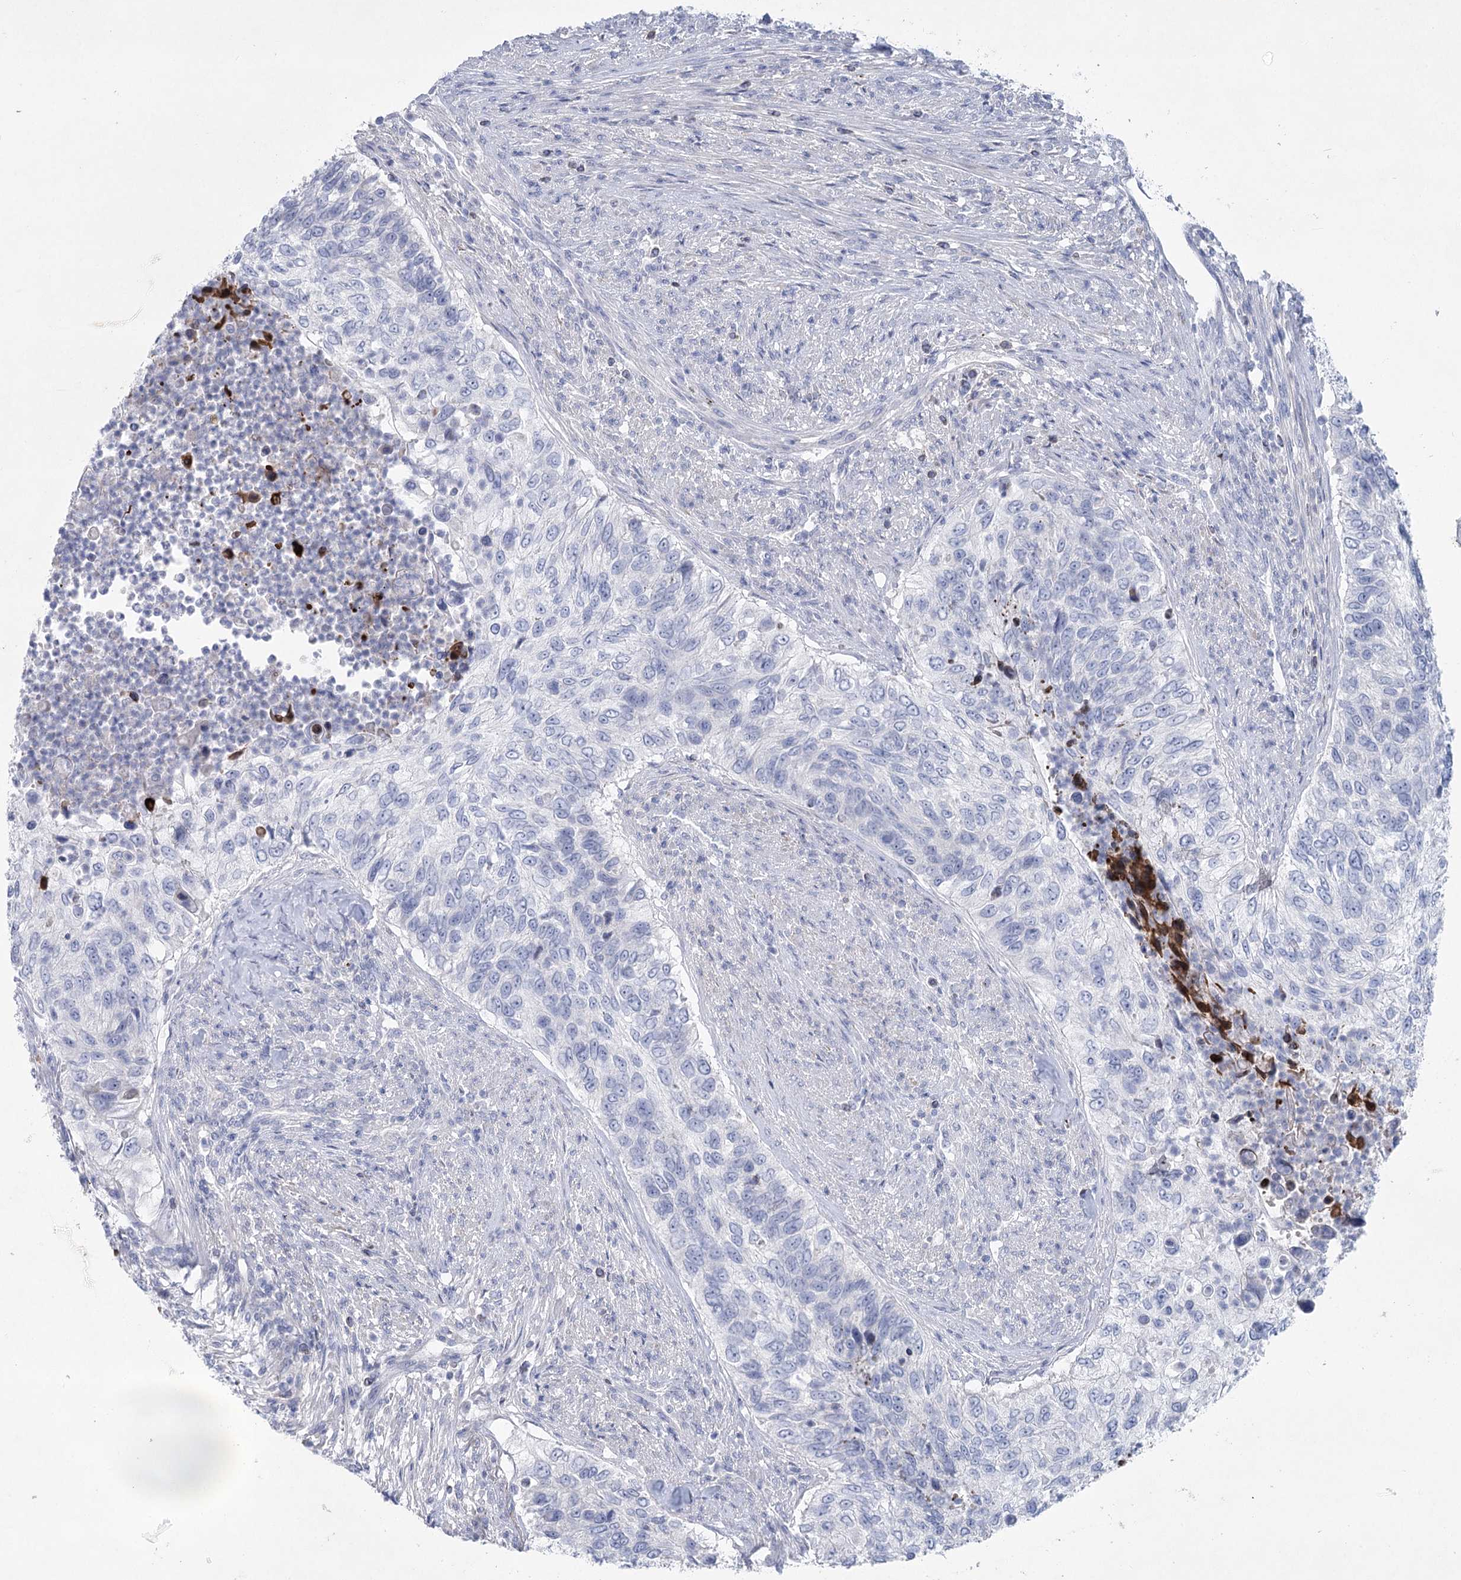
{"staining": {"intensity": "negative", "quantity": "none", "location": "none"}, "tissue": "urothelial cancer", "cell_type": "Tumor cells", "image_type": "cancer", "snomed": [{"axis": "morphology", "description": "Urothelial carcinoma, High grade"}, {"axis": "topography", "description": "Urinary bladder"}], "caption": "This is an IHC photomicrograph of human urothelial cancer. There is no expression in tumor cells.", "gene": "WDR74", "patient": {"sex": "female", "age": 60}}